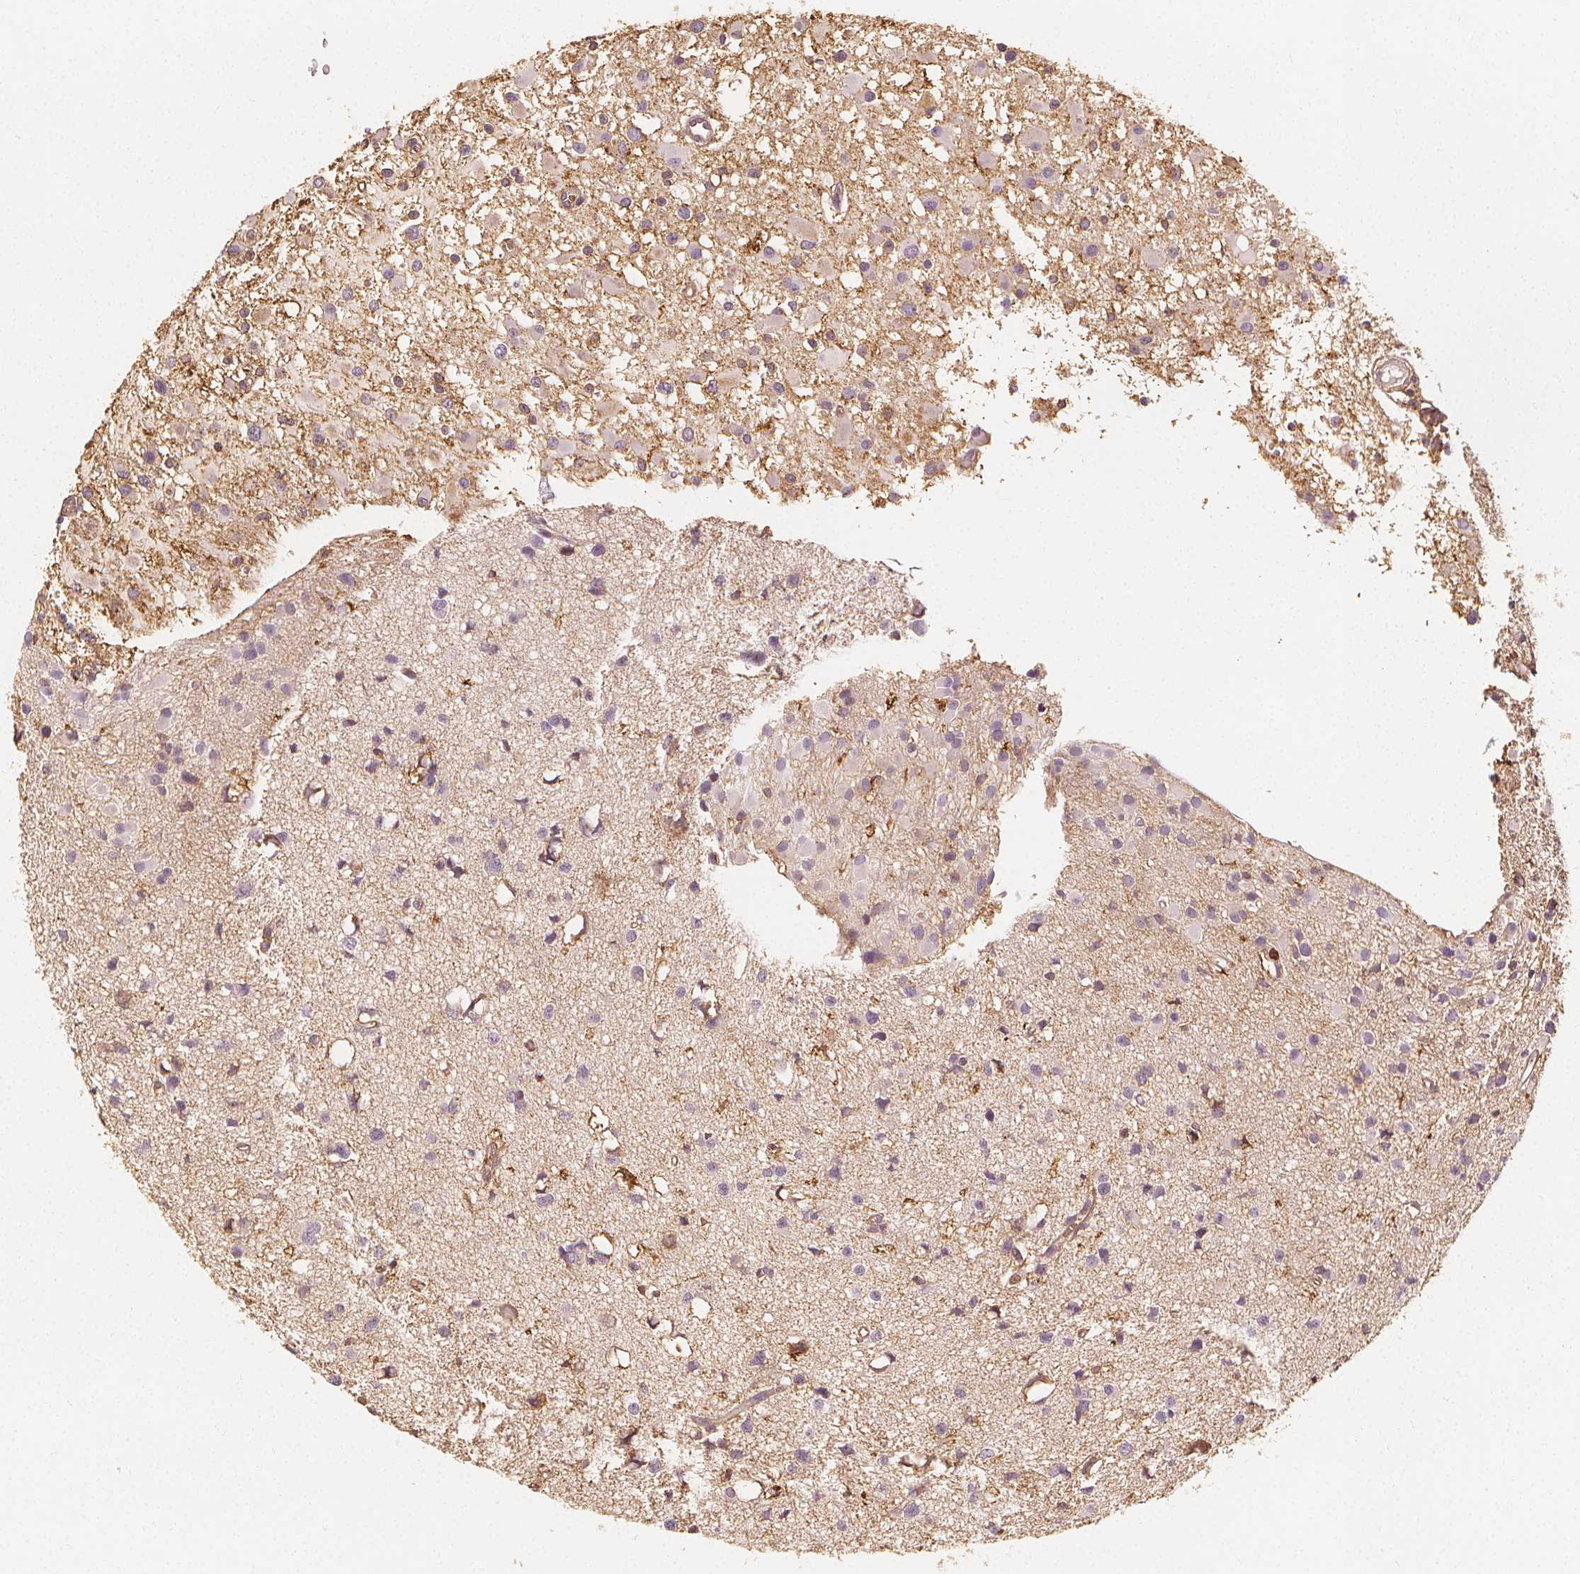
{"staining": {"intensity": "weak", "quantity": "<25%", "location": "cytoplasmic/membranous"}, "tissue": "glioma", "cell_type": "Tumor cells", "image_type": "cancer", "snomed": [{"axis": "morphology", "description": "Glioma, malignant, High grade"}, {"axis": "topography", "description": "Brain"}], "caption": "DAB immunohistochemical staining of human glioma demonstrates no significant staining in tumor cells. Brightfield microscopy of immunohistochemistry stained with DAB (3,3'-diaminobenzidine) (brown) and hematoxylin (blue), captured at high magnification.", "gene": "ARHGAP26", "patient": {"sex": "male", "age": 54}}